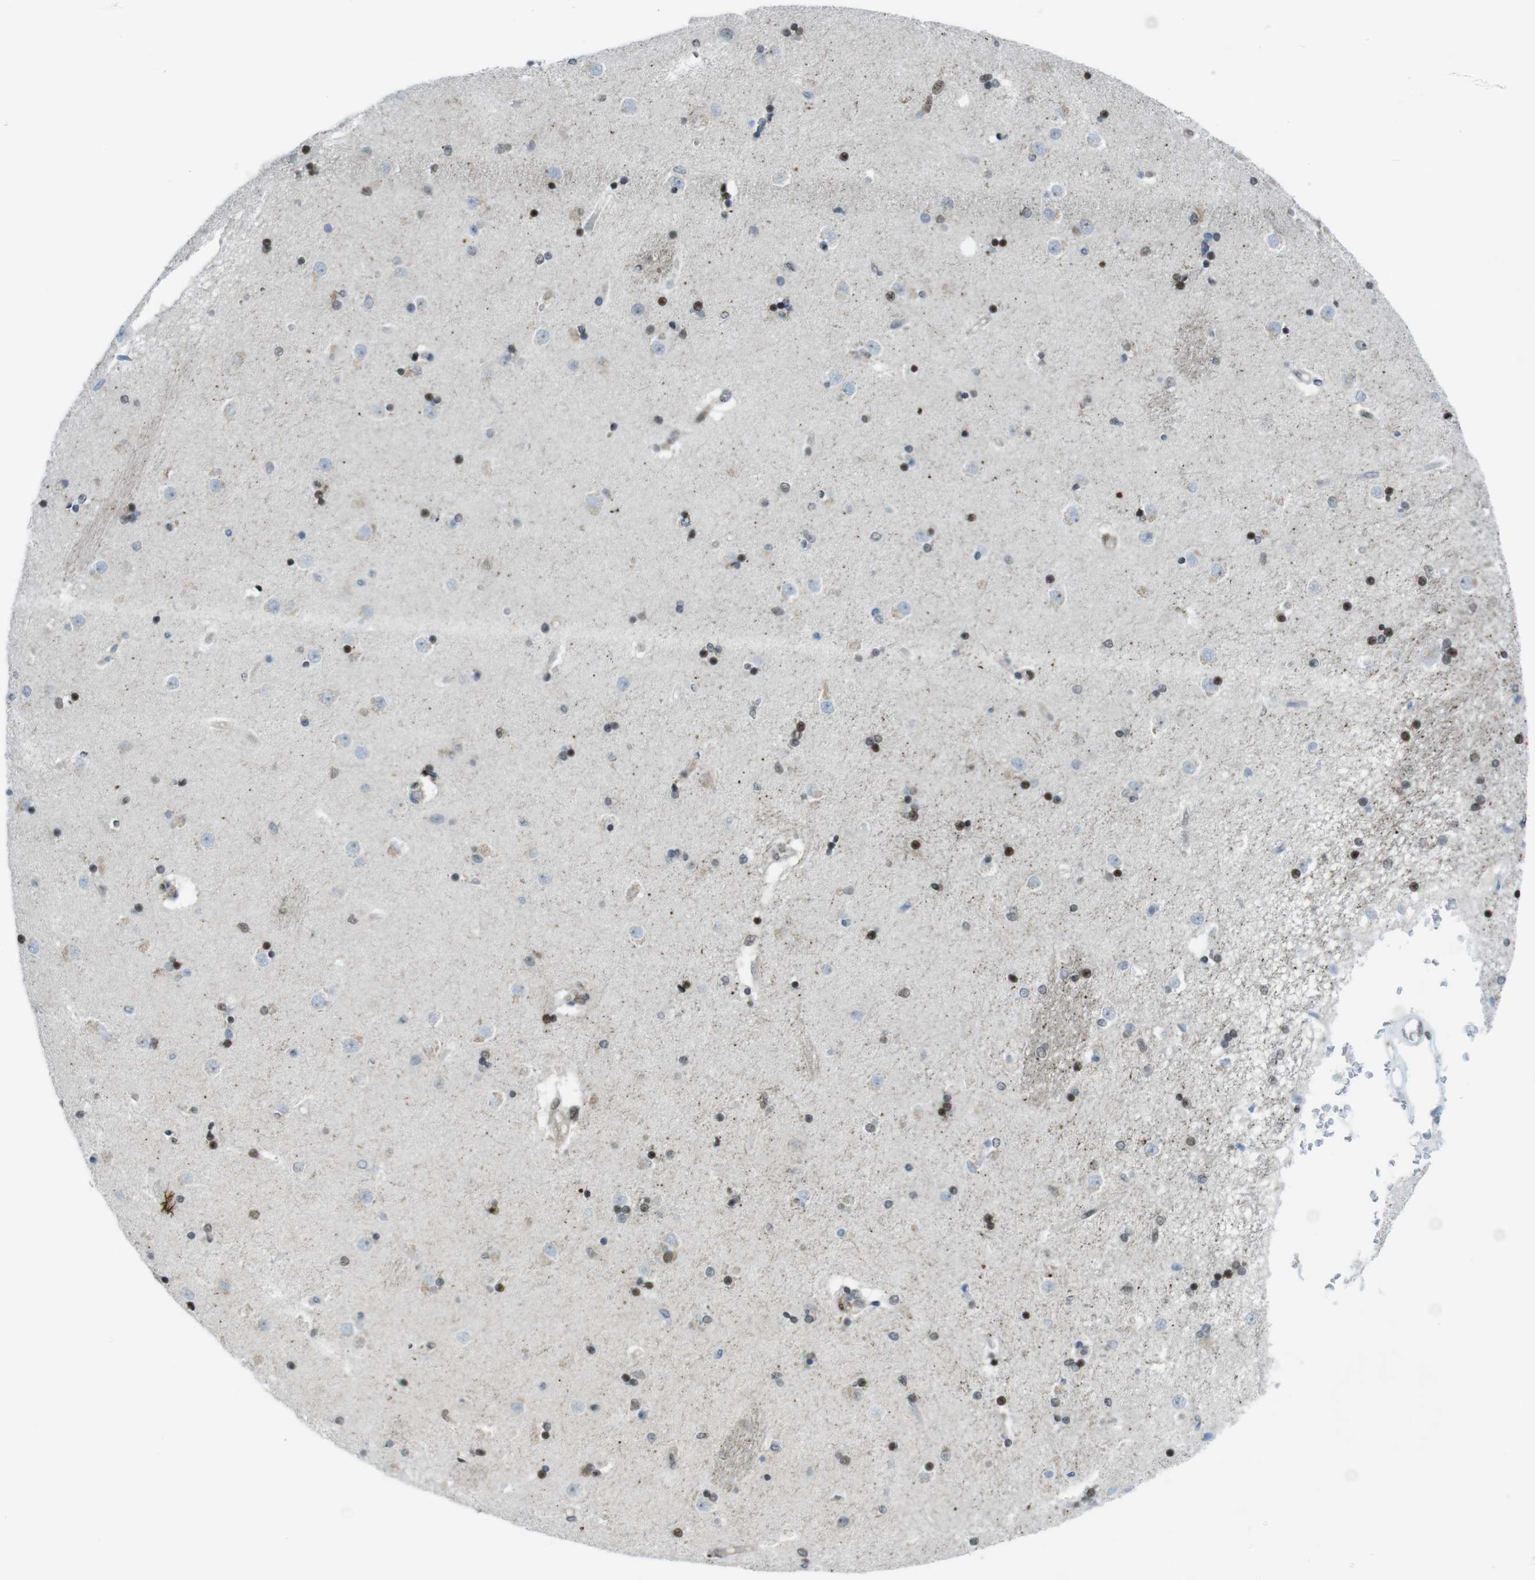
{"staining": {"intensity": "strong", "quantity": "<25%", "location": "nuclear"}, "tissue": "caudate", "cell_type": "Glial cells", "image_type": "normal", "snomed": [{"axis": "morphology", "description": "Normal tissue, NOS"}, {"axis": "topography", "description": "Lateral ventricle wall"}], "caption": "High-magnification brightfield microscopy of unremarkable caudate stained with DAB (brown) and counterstained with hematoxylin (blue). glial cells exhibit strong nuclear positivity is identified in approximately<25% of cells.", "gene": "UBB", "patient": {"sex": "female", "age": 54}}